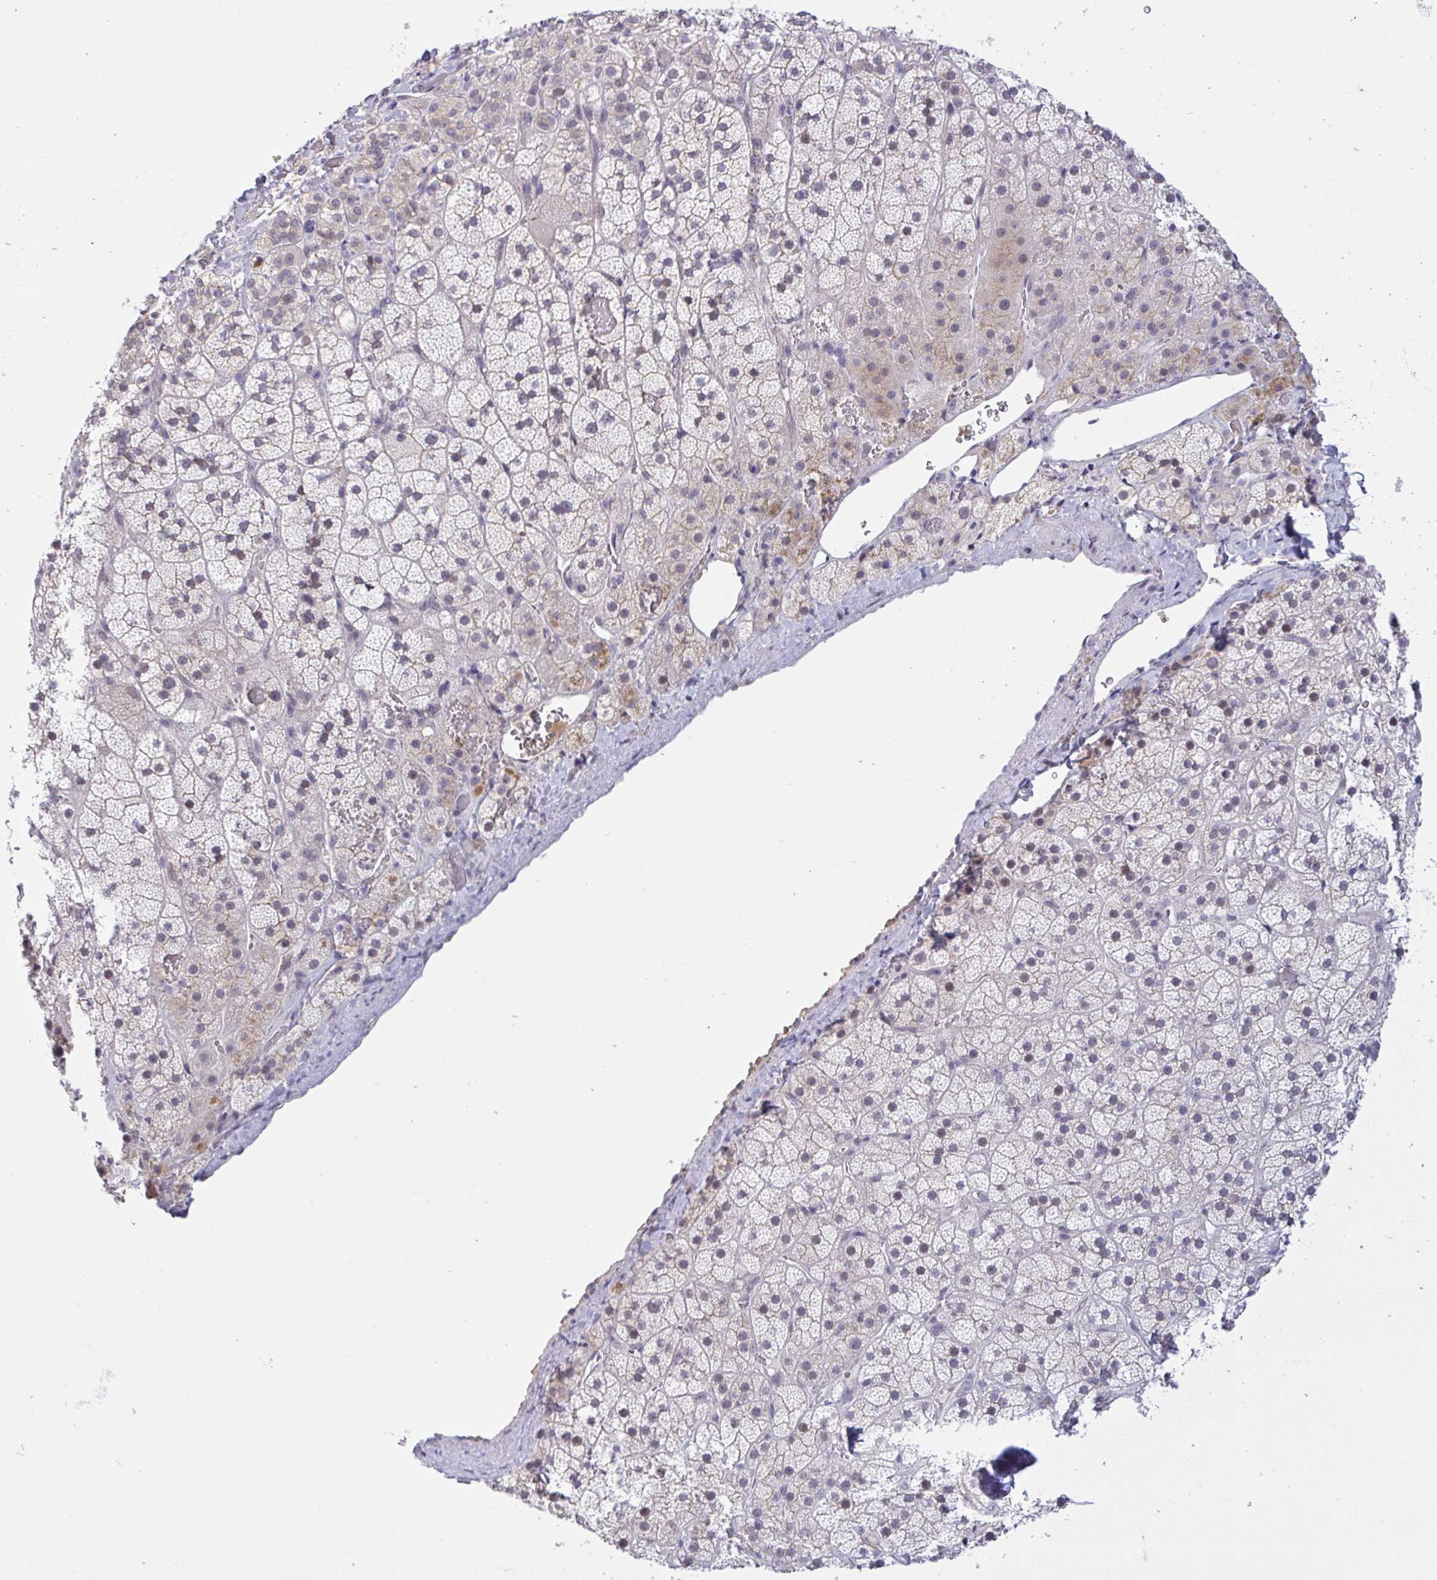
{"staining": {"intensity": "moderate", "quantity": "<25%", "location": "cytoplasmic/membranous"}, "tissue": "adrenal gland", "cell_type": "Glandular cells", "image_type": "normal", "snomed": [{"axis": "morphology", "description": "Normal tissue, NOS"}, {"axis": "topography", "description": "Adrenal gland"}], "caption": "DAB immunohistochemical staining of unremarkable adrenal gland demonstrates moderate cytoplasmic/membranous protein staining in approximately <25% of glandular cells.", "gene": "CNGB3", "patient": {"sex": "male", "age": 57}}